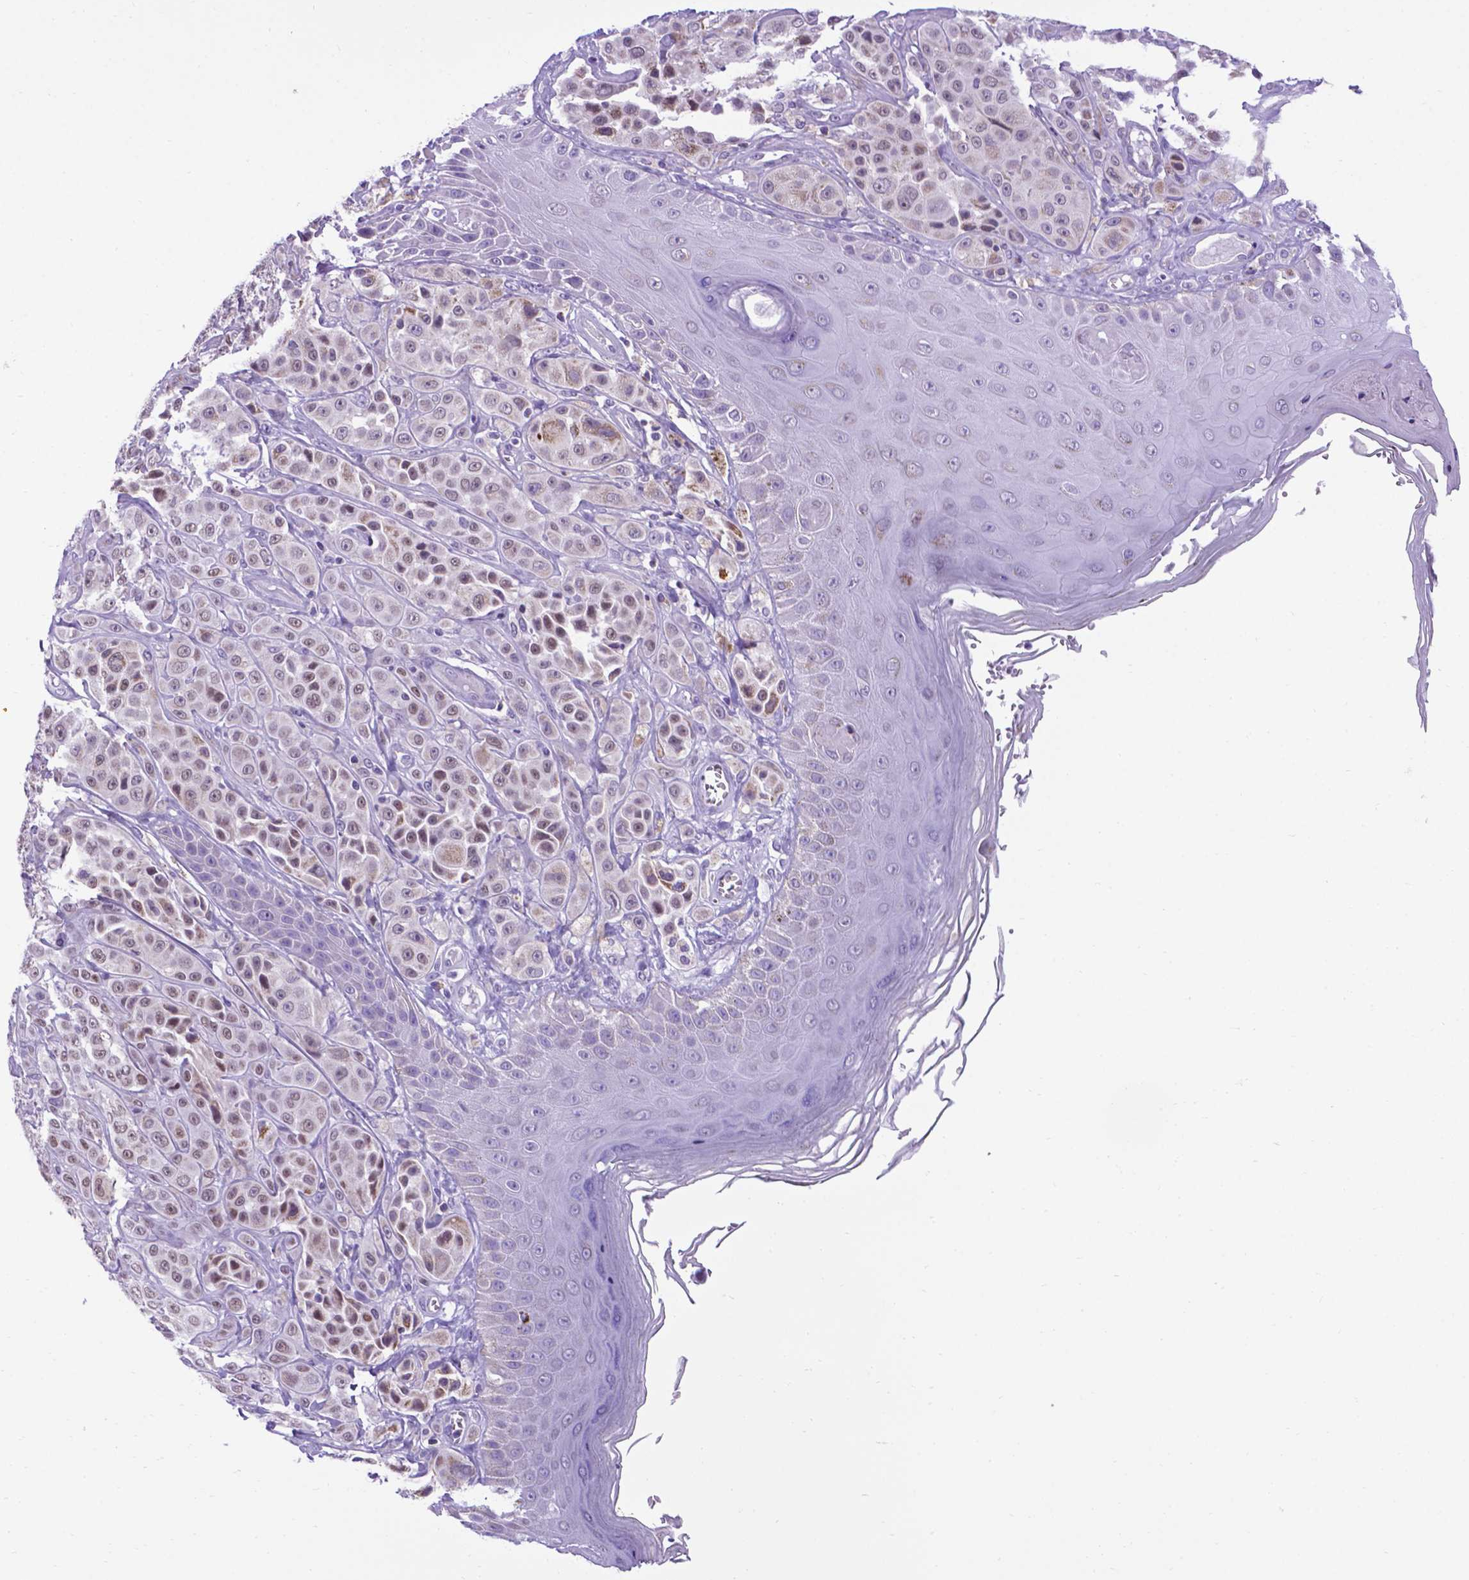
{"staining": {"intensity": "moderate", "quantity": "25%-75%", "location": "nuclear"}, "tissue": "melanoma", "cell_type": "Tumor cells", "image_type": "cancer", "snomed": [{"axis": "morphology", "description": "Malignant melanoma, NOS"}, {"axis": "topography", "description": "Skin"}], "caption": "Protein staining demonstrates moderate nuclear positivity in approximately 25%-75% of tumor cells in malignant melanoma.", "gene": "POU3F3", "patient": {"sex": "male", "age": 67}}